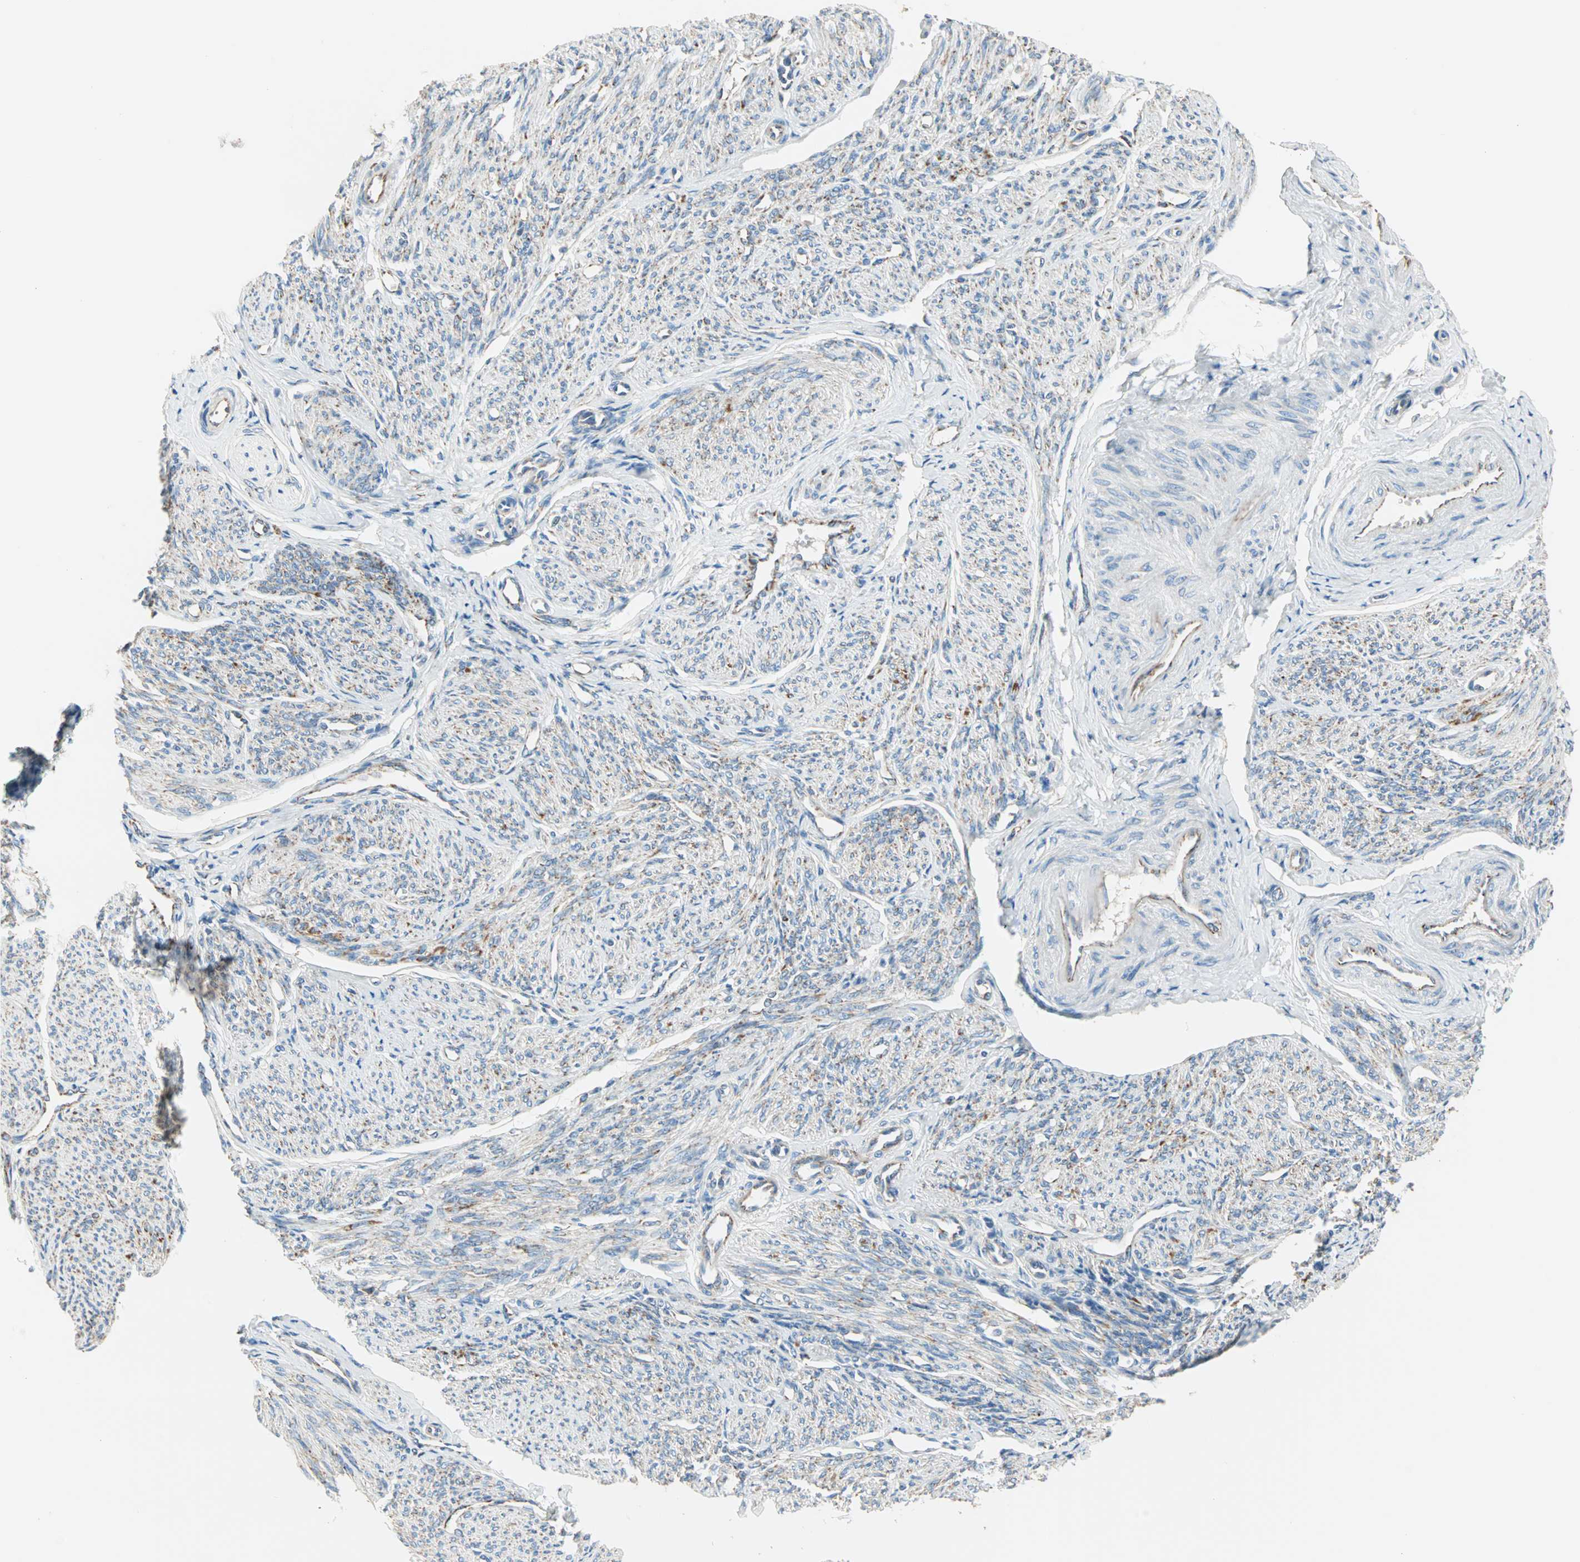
{"staining": {"intensity": "weak", "quantity": "25%-75%", "location": "cytoplasmic/membranous"}, "tissue": "smooth muscle", "cell_type": "Smooth muscle cells", "image_type": "normal", "snomed": [{"axis": "morphology", "description": "Normal tissue, NOS"}, {"axis": "topography", "description": "Smooth muscle"}], "caption": "DAB immunohistochemical staining of benign human smooth muscle exhibits weak cytoplasmic/membranous protein expression in approximately 25%-75% of smooth muscle cells. (Stains: DAB in brown, nuclei in blue, Microscopy: brightfield microscopy at high magnification).", "gene": "TST", "patient": {"sex": "female", "age": 65}}